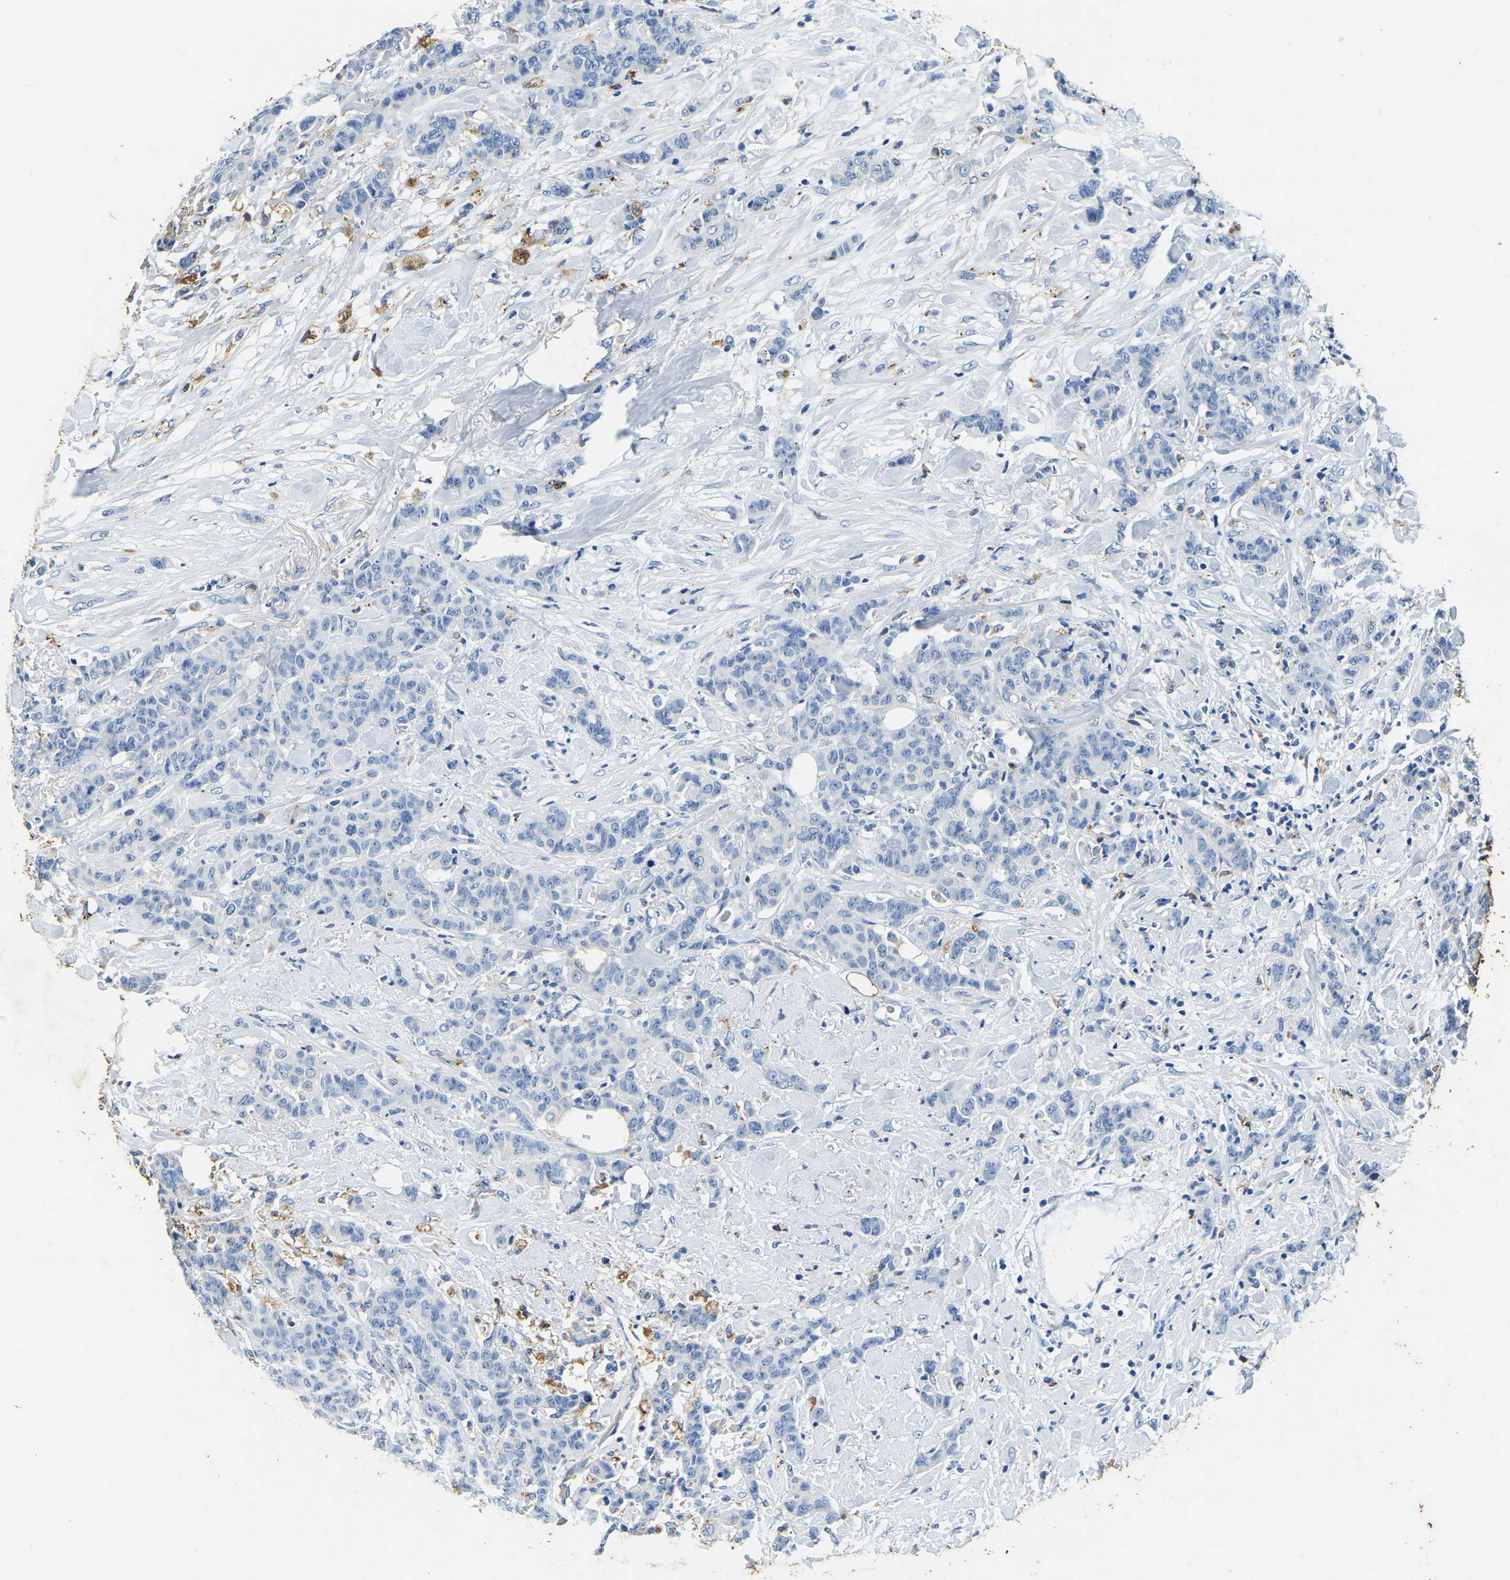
{"staining": {"intensity": "negative", "quantity": "none", "location": "none"}, "tissue": "breast cancer", "cell_type": "Tumor cells", "image_type": "cancer", "snomed": [{"axis": "morphology", "description": "Normal tissue, NOS"}, {"axis": "morphology", "description": "Duct carcinoma"}, {"axis": "topography", "description": "Breast"}], "caption": "Breast infiltrating ductal carcinoma was stained to show a protein in brown. There is no significant expression in tumor cells. (Brightfield microscopy of DAB immunohistochemistry (IHC) at high magnification).", "gene": "UBN2", "patient": {"sex": "female", "age": 40}}